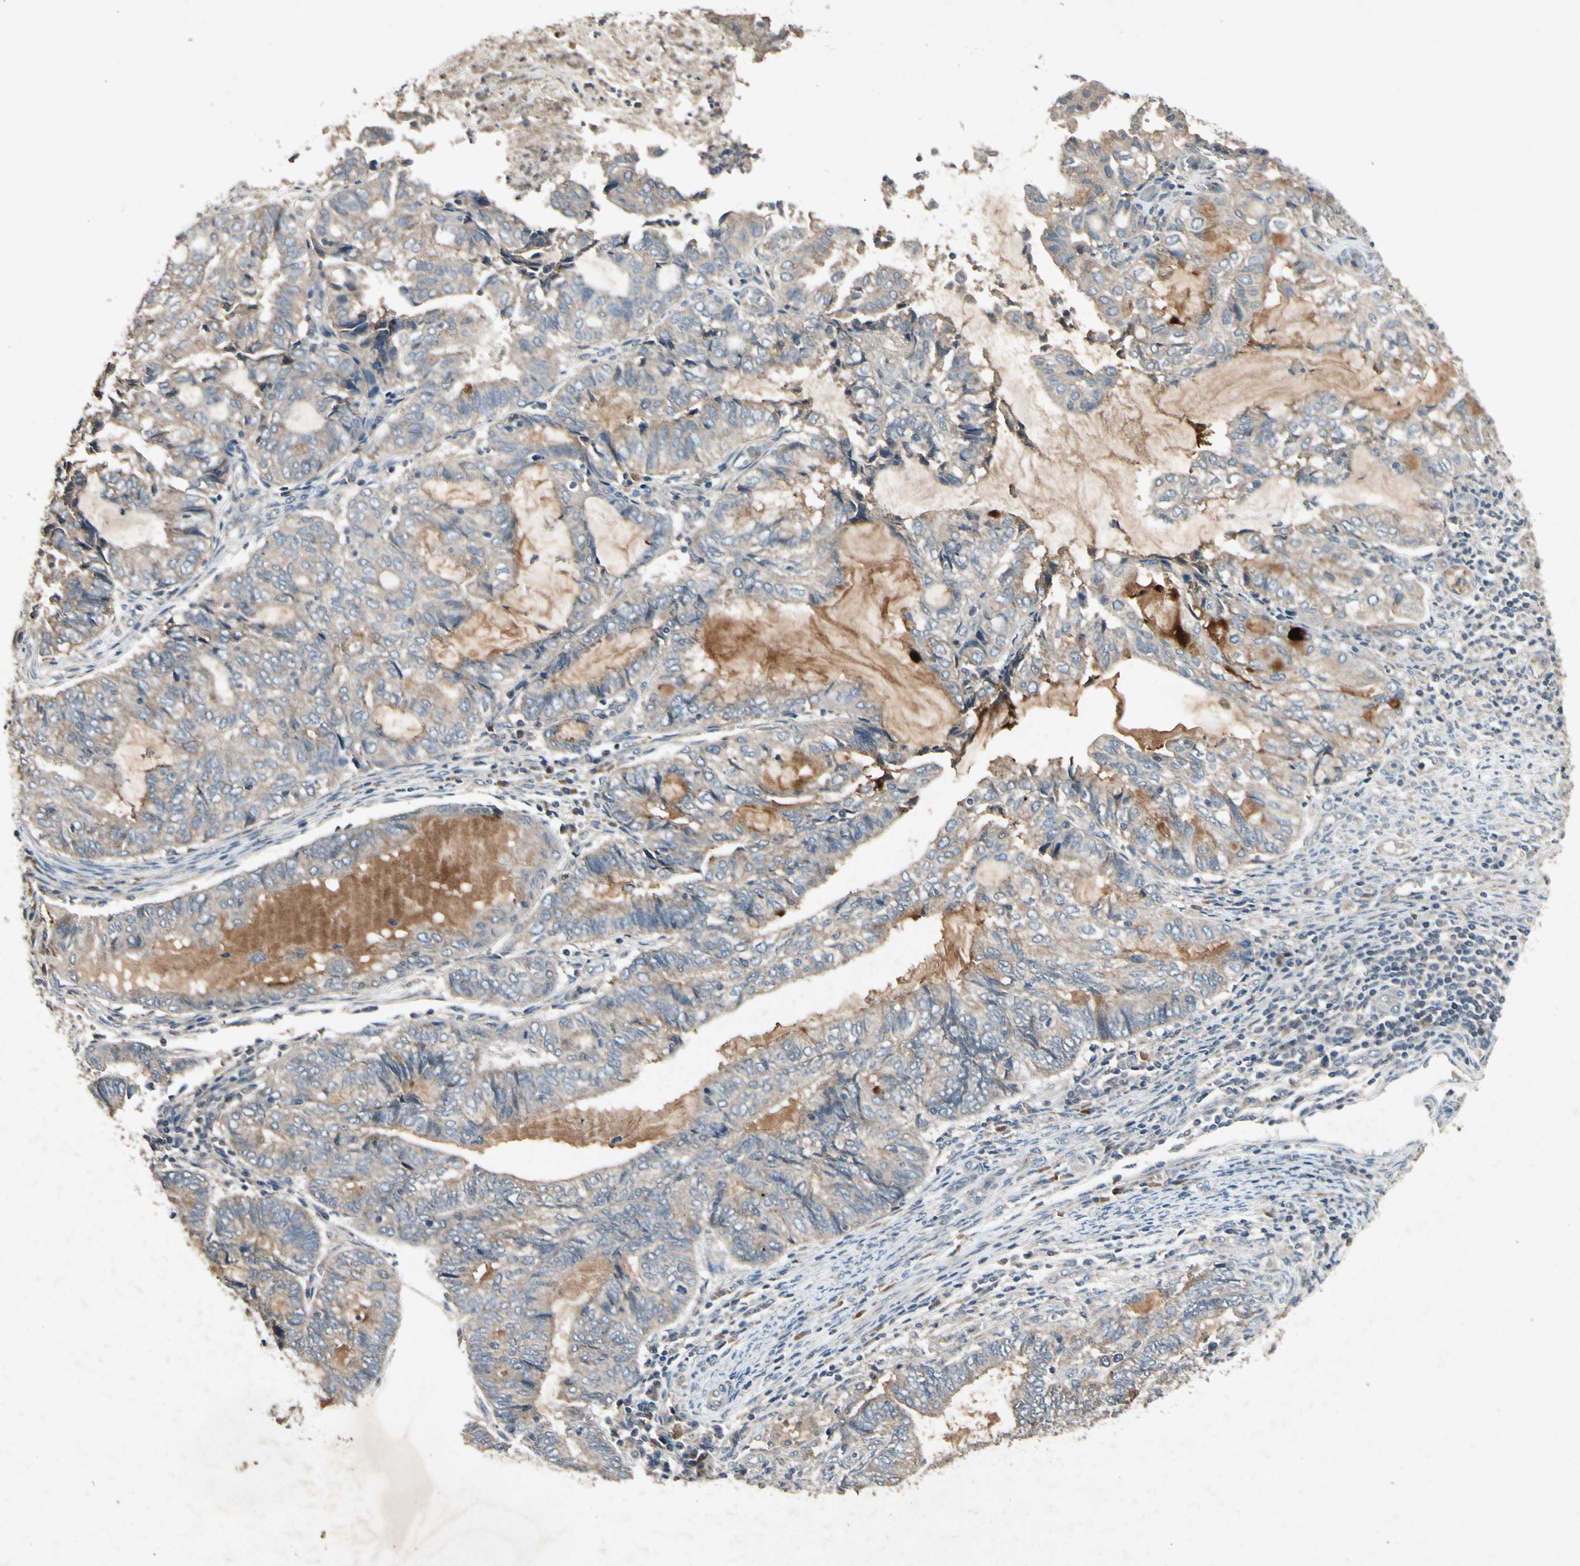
{"staining": {"intensity": "weak", "quantity": "25%-75%", "location": "cytoplasmic/membranous"}, "tissue": "endometrial cancer", "cell_type": "Tumor cells", "image_type": "cancer", "snomed": [{"axis": "morphology", "description": "Adenocarcinoma, NOS"}, {"axis": "topography", "description": "Uterus"}, {"axis": "topography", "description": "Endometrium"}], "caption": "Adenocarcinoma (endometrial) stained with a brown dye shows weak cytoplasmic/membranous positive expression in about 25%-75% of tumor cells.", "gene": "GPLD1", "patient": {"sex": "female", "age": 70}}